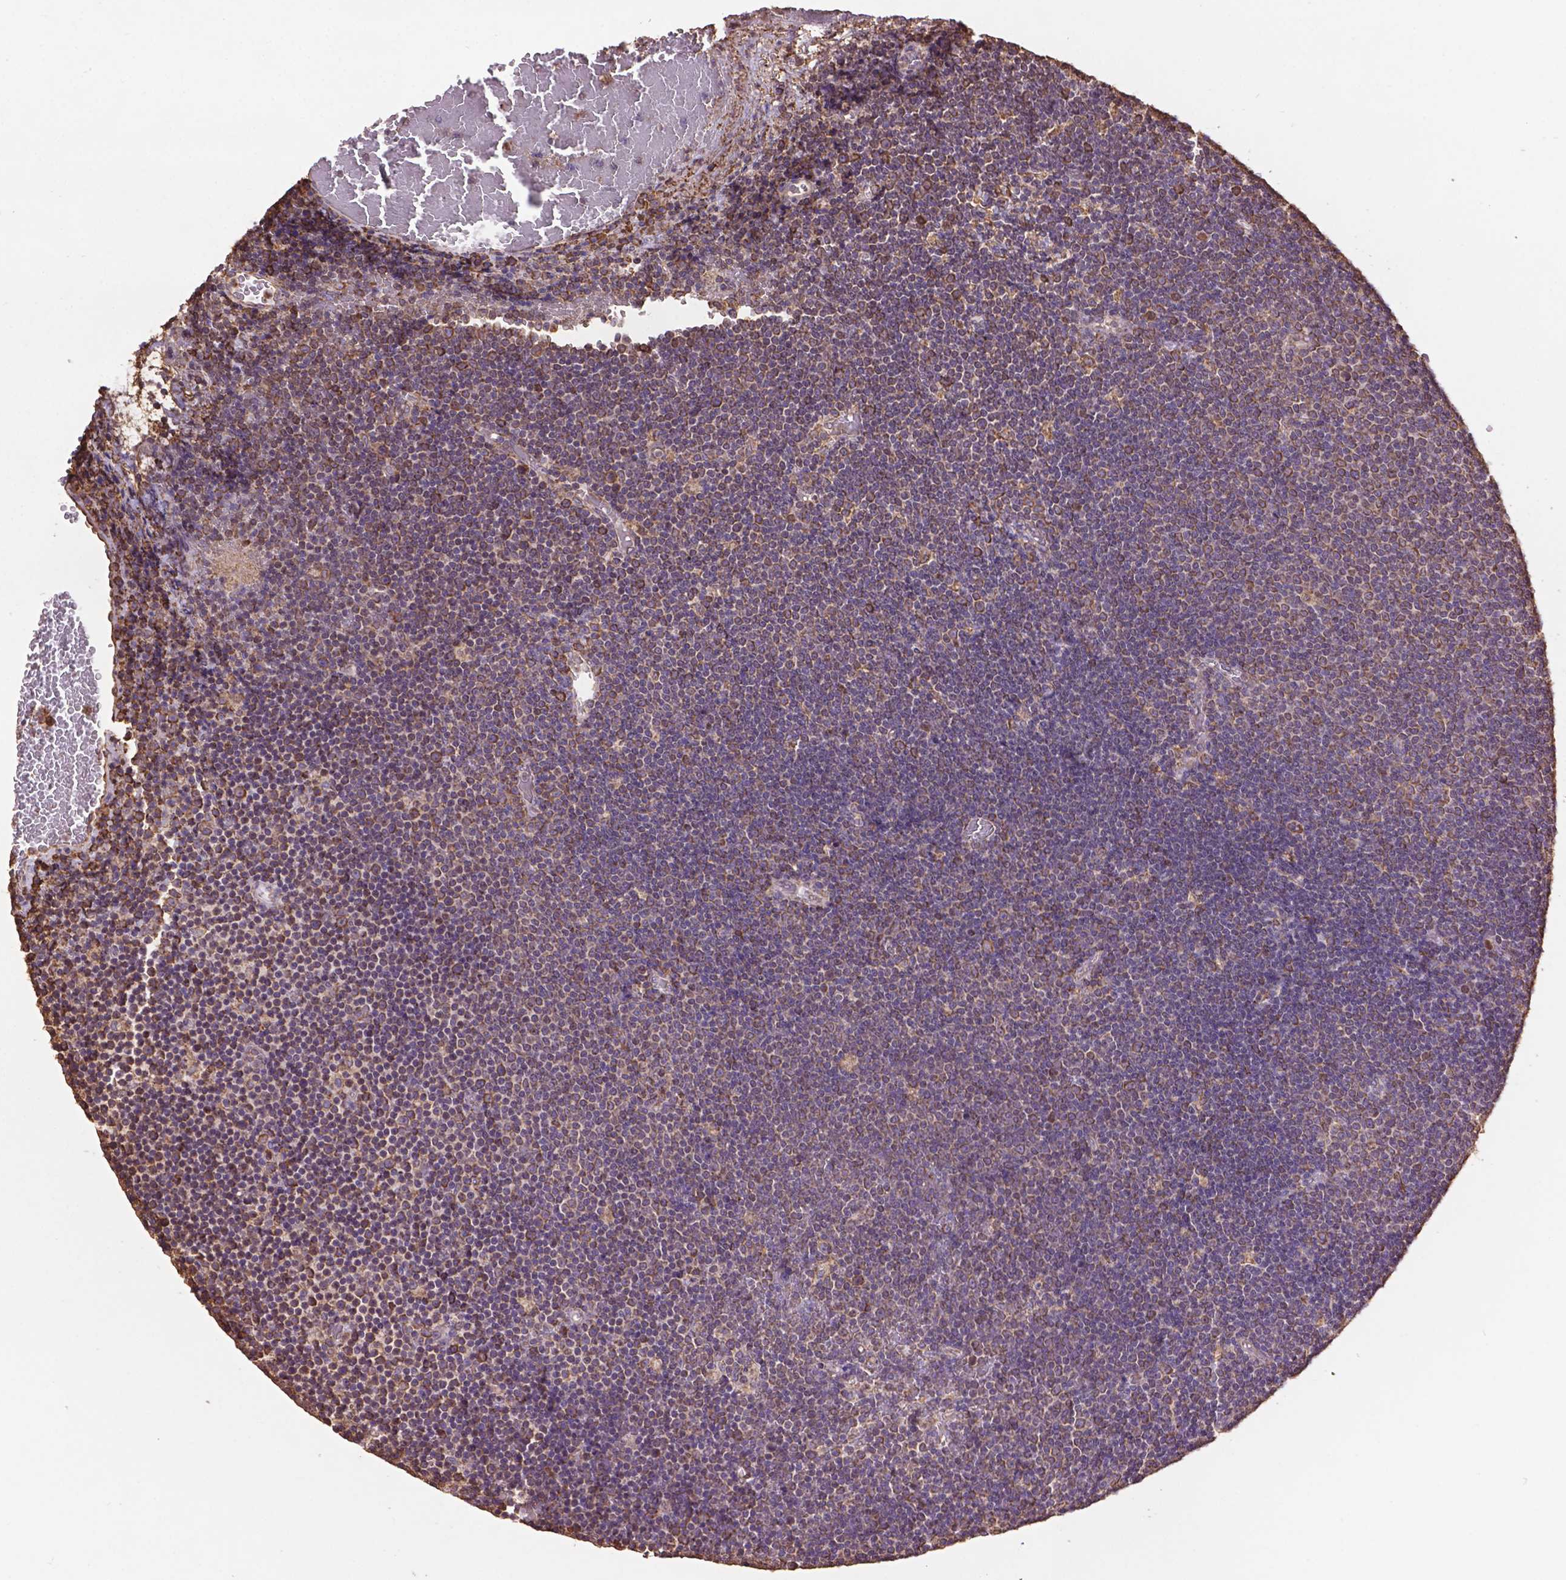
{"staining": {"intensity": "weak", "quantity": "25%-75%", "location": "cytoplasmic/membranous"}, "tissue": "lymphoma", "cell_type": "Tumor cells", "image_type": "cancer", "snomed": [{"axis": "morphology", "description": "Malignant lymphoma, non-Hodgkin's type, Low grade"}, {"axis": "topography", "description": "Brain"}], "caption": "Tumor cells show low levels of weak cytoplasmic/membranous staining in approximately 25%-75% of cells in human lymphoma. (Stains: DAB in brown, nuclei in blue, Microscopy: brightfield microscopy at high magnification).", "gene": "PPP2R5E", "patient": {"sex": "female", "age": 66}}